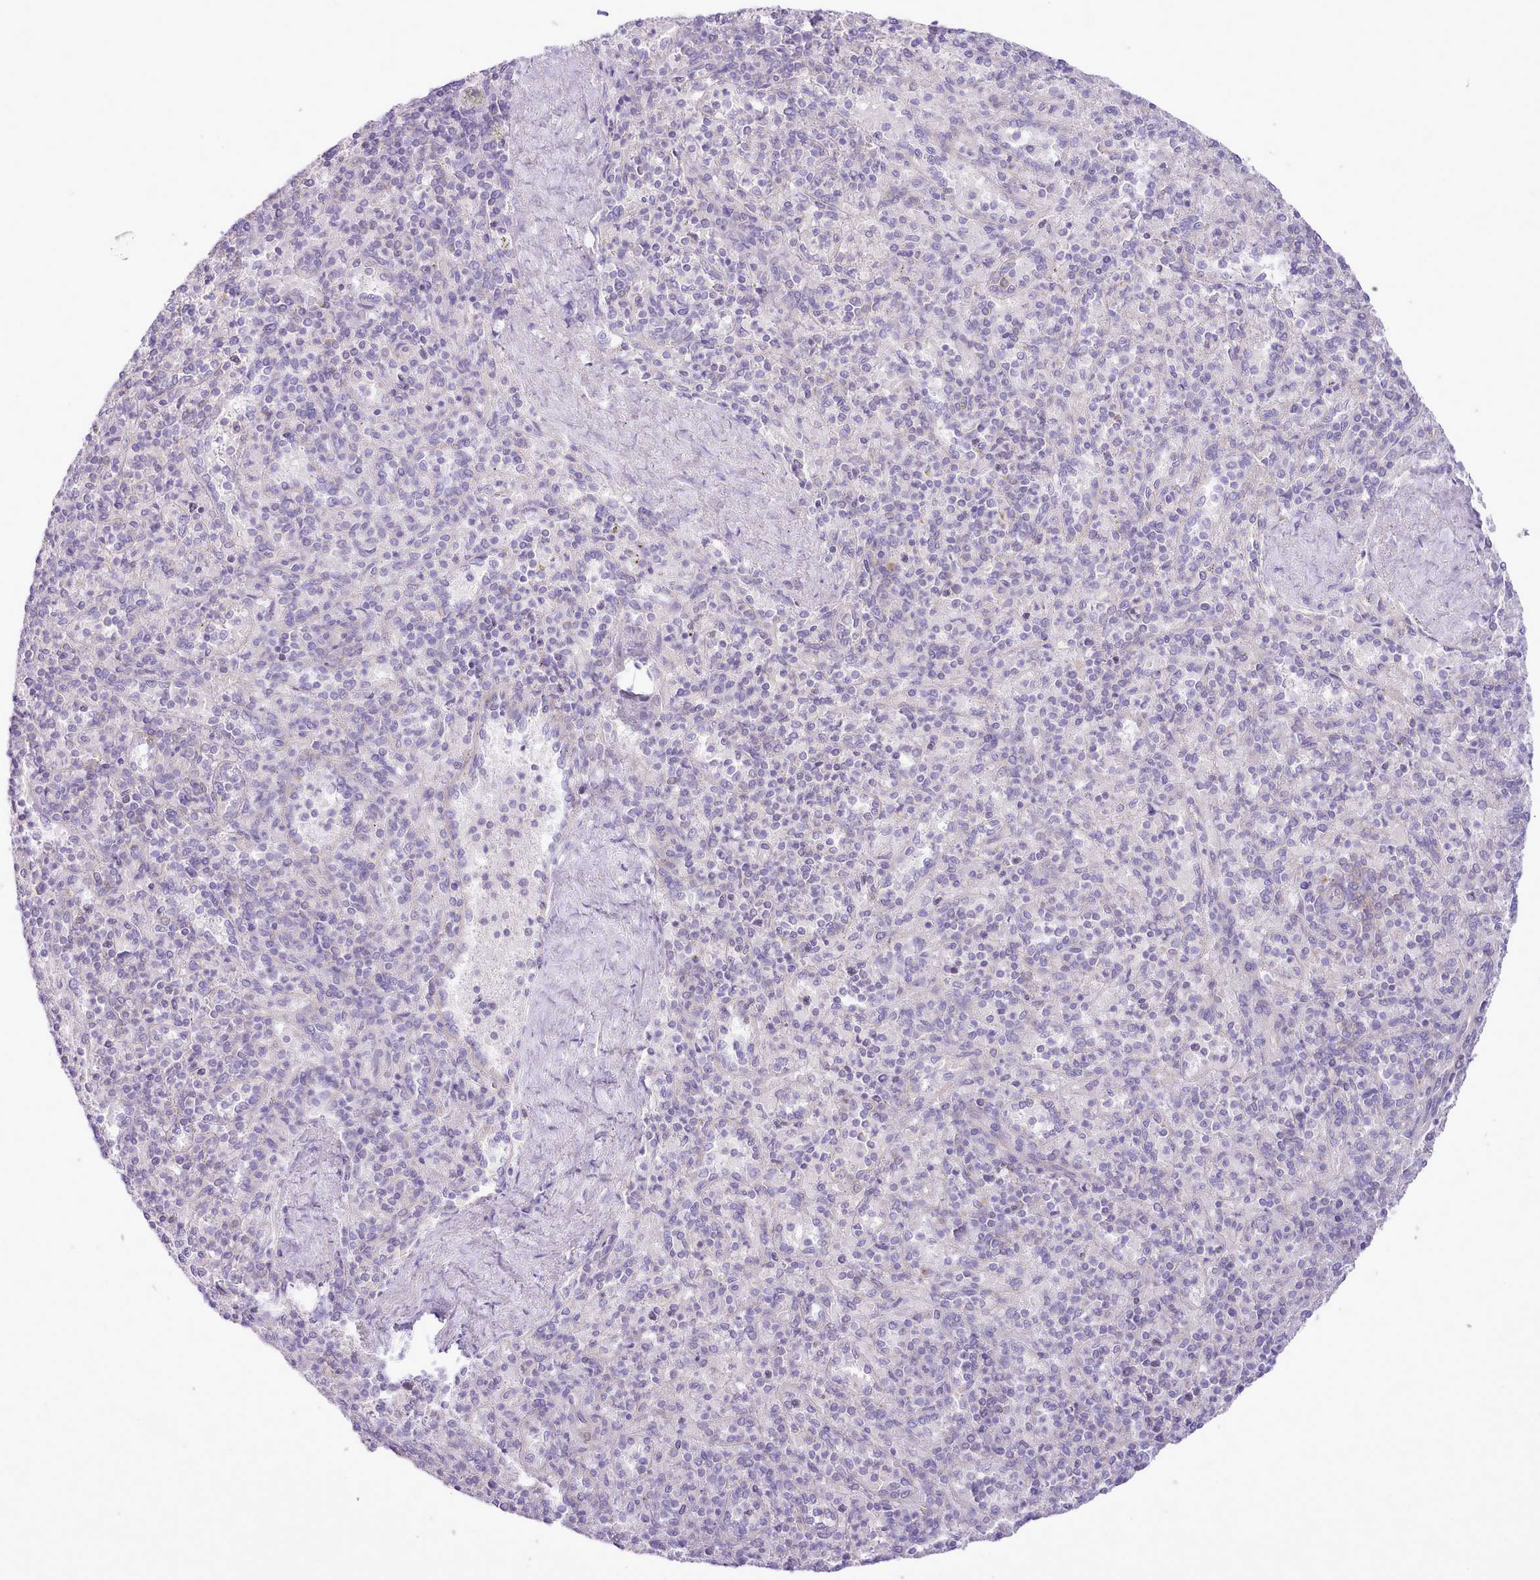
{"staining": {"intensity": "negative", "quantity": "none", "location": "none"}, "tissue": "spleen", "cell_type": "Cells in red pulp", "image_type": "normal", "snomed": [{"axis": "morphology", "description": "Normal tissue, NOS"}, {"axis": "topography", "description": "Spleen"}], "caption": "This is an immunohistochemistry photomicrograph of unremarkable human spleen. There is no expression in cells in red pulp.", "gene": "MDFI", "patient": {"sex": "male", "age": 82}}